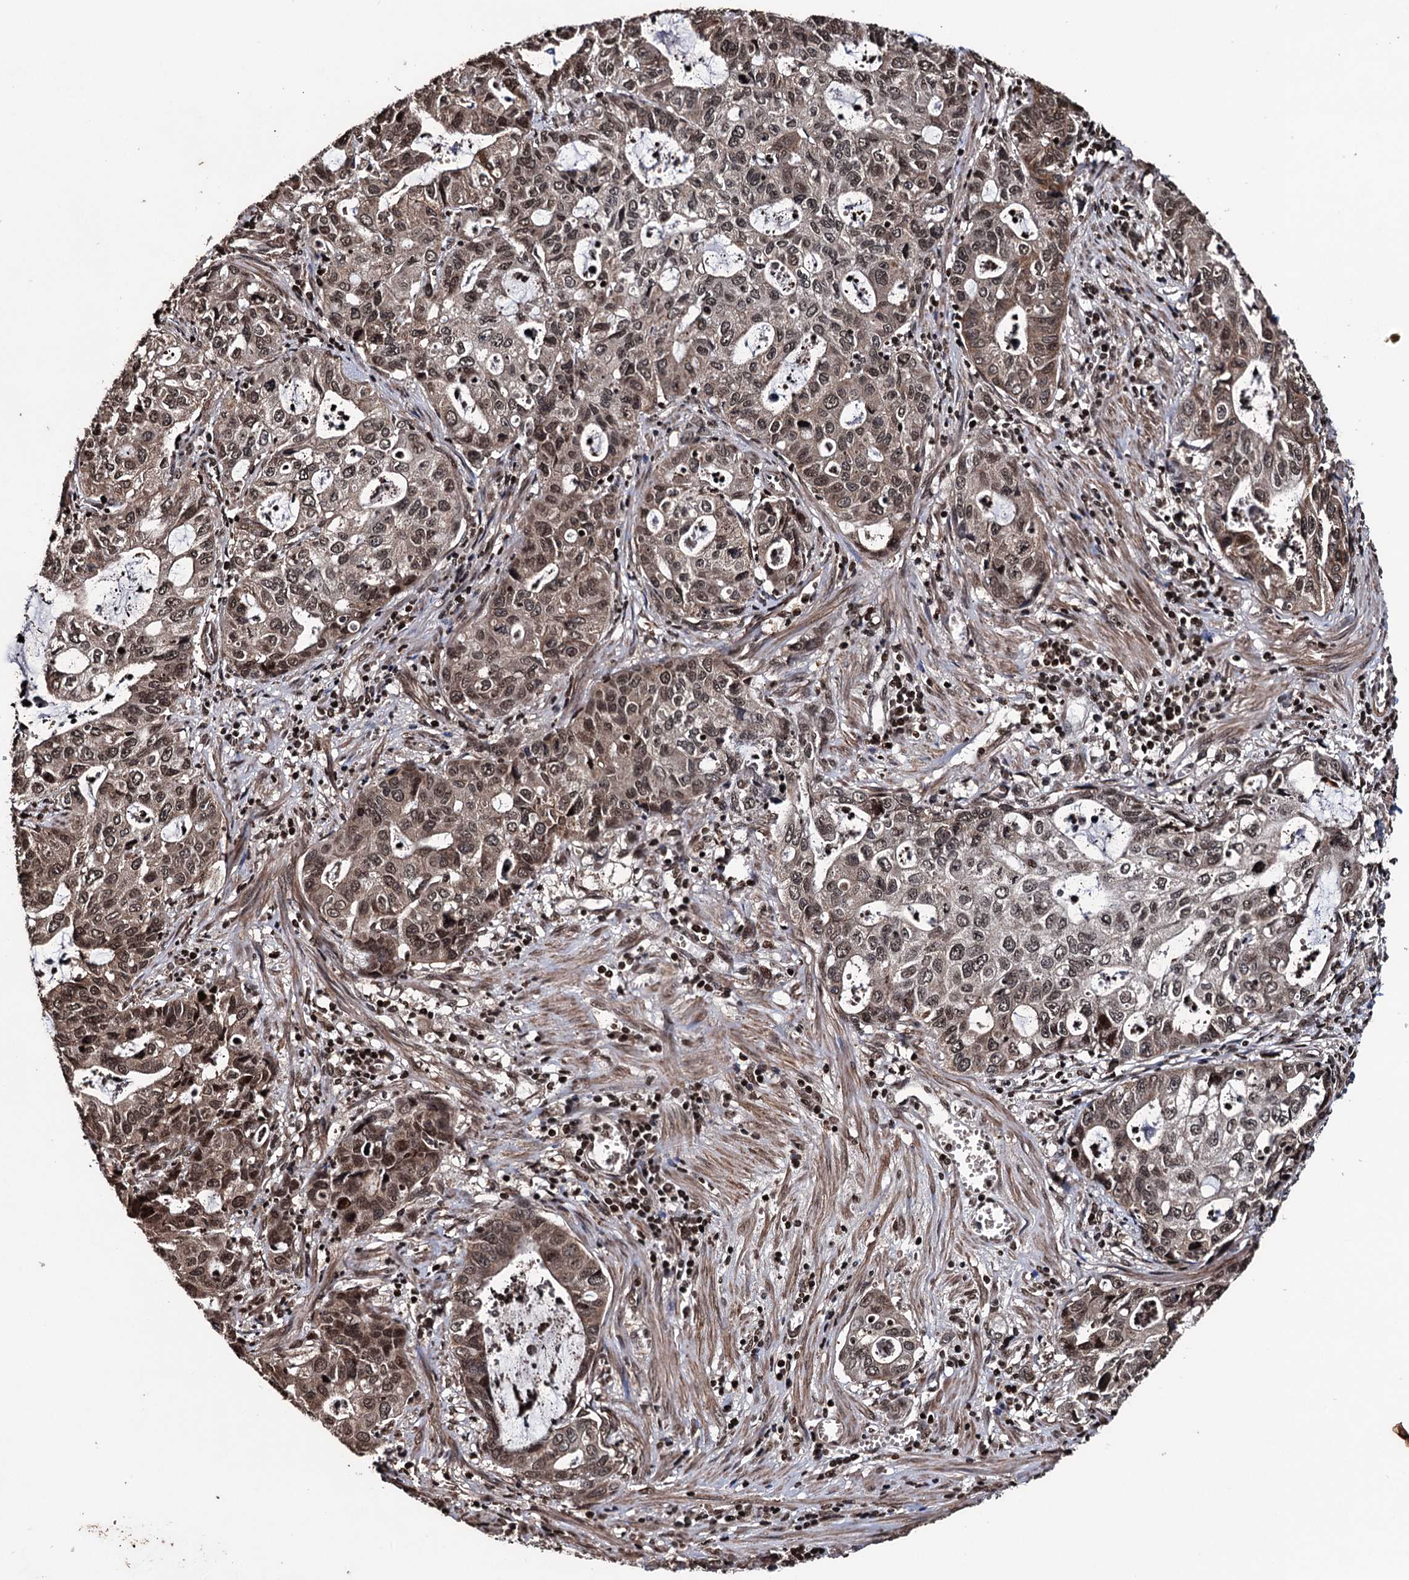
{"staining": {"intensity": "moderate", "quantity": ">75%", "location": "cytoplasmic/membranous,nuclear"}, "tissue": "stomach cancer", "cell_type": "Tumor cells", "image_type": "cancer", "snomed": [{"axis": "morphology", "description": "Adenocarcinoma, NOS"}, {"axis": "topography", "description": "Stomach, upper"}], "caption": "Immunohistochemistry image of adenocarcinoma (stomach) stained for a protein (brown), which demonstrates medium levels of moderate cytoplasmic/membranous and nuclear expression in approximately >75% of tumor cells.", "gene": "EYA4", "patient": {"sex": "female", "age": 52}}